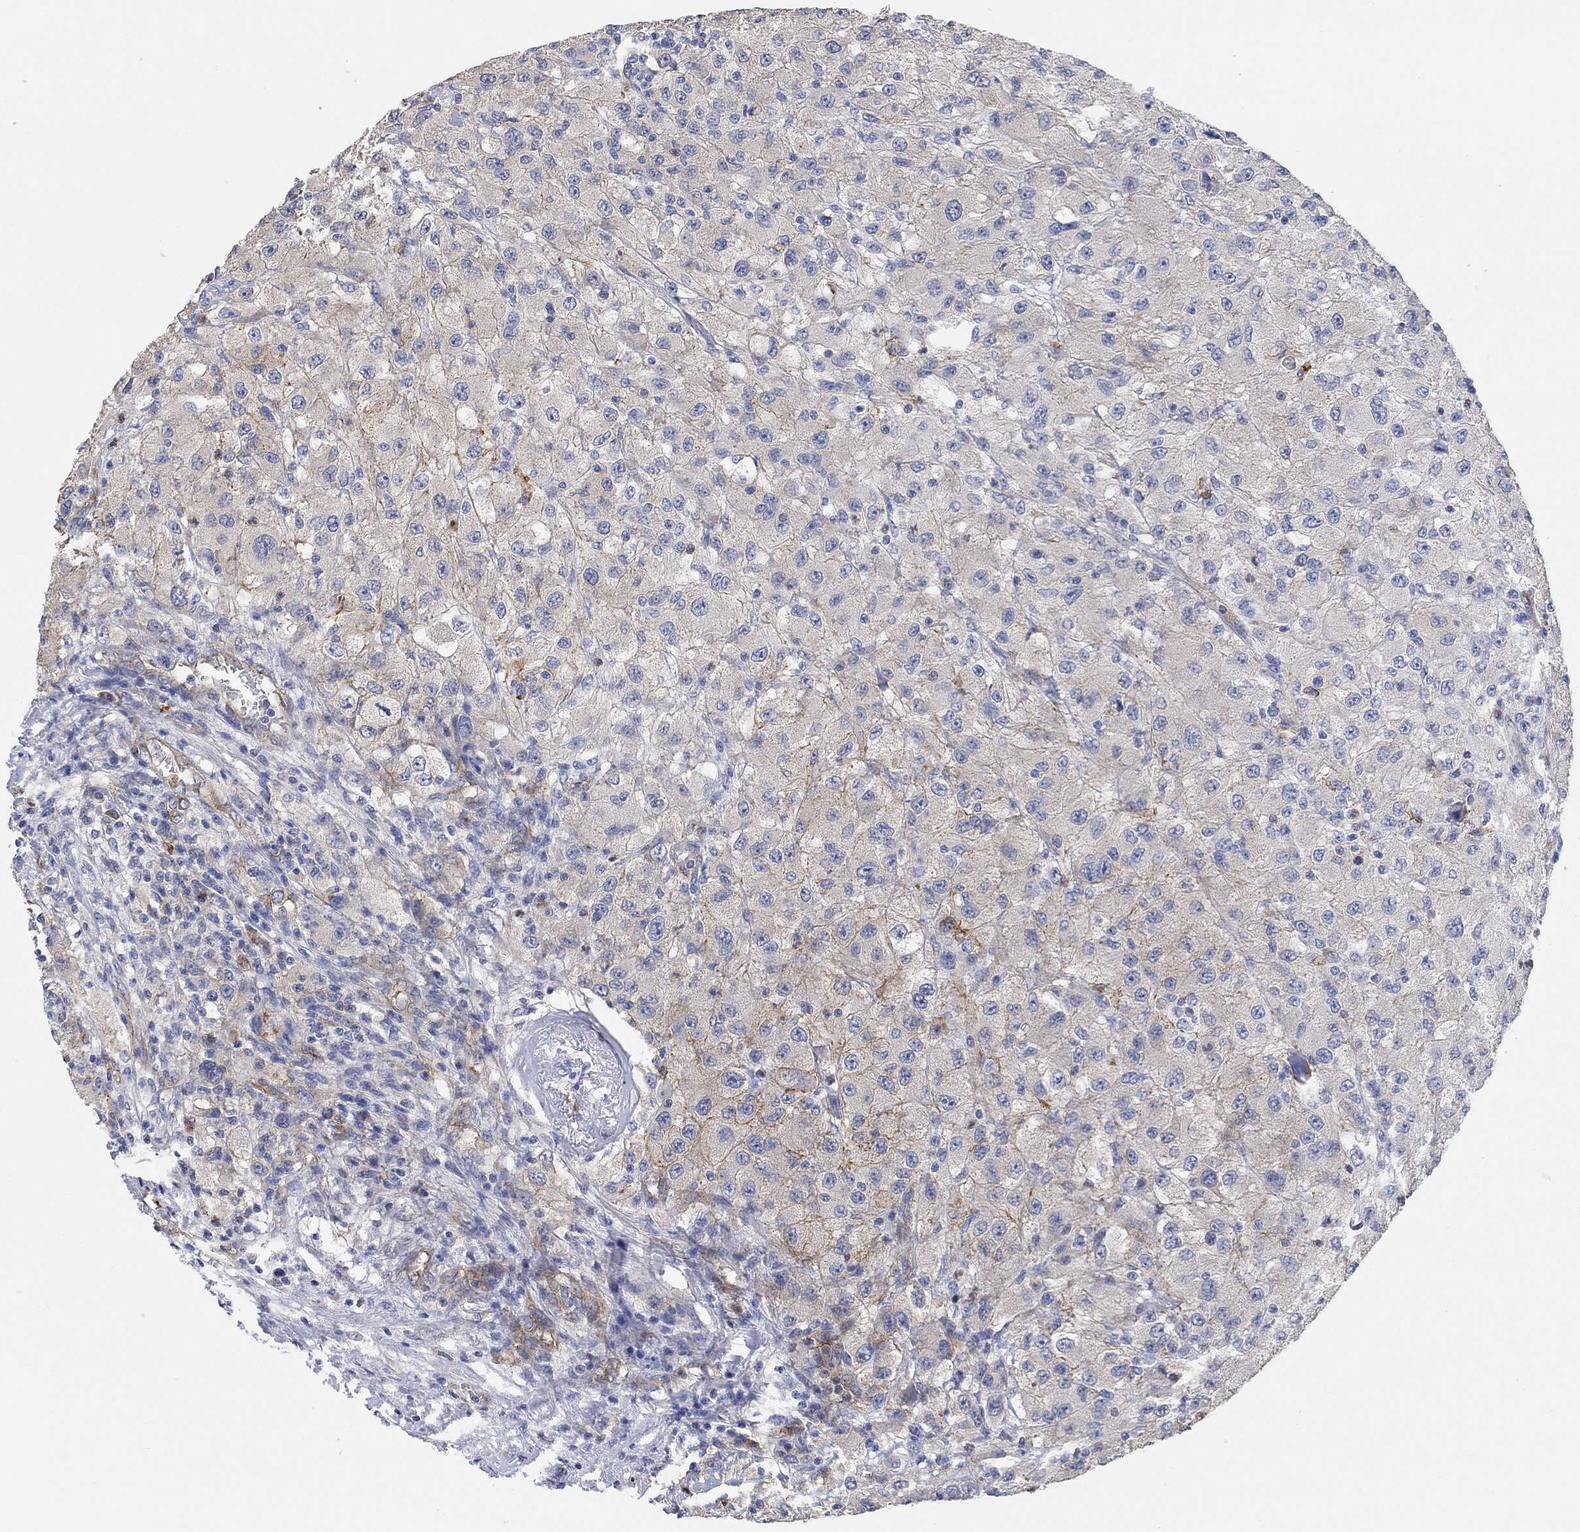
{"staining": {"intensity": "moderate", "quantity": "<25%", "location": "cytoplasmic/membranous"}, "tissue": "renal cancer", "cell_type": "Tumor cells", "image_type": "cancer", "snomed": [{"axis": "morphology", "description": "Adenocarcinoma, NOS"}, {"axis": "topography", "description": "Kidney"}], "caption": "Brown immunohistochemical staining in human renal cancer (adenocarcinoma) displays moderate cytoplasmic/membranous expression in approximately <25% of tumor cells.", "gene": "SYT16", "patient": {"sex": "female", "age": 67}}